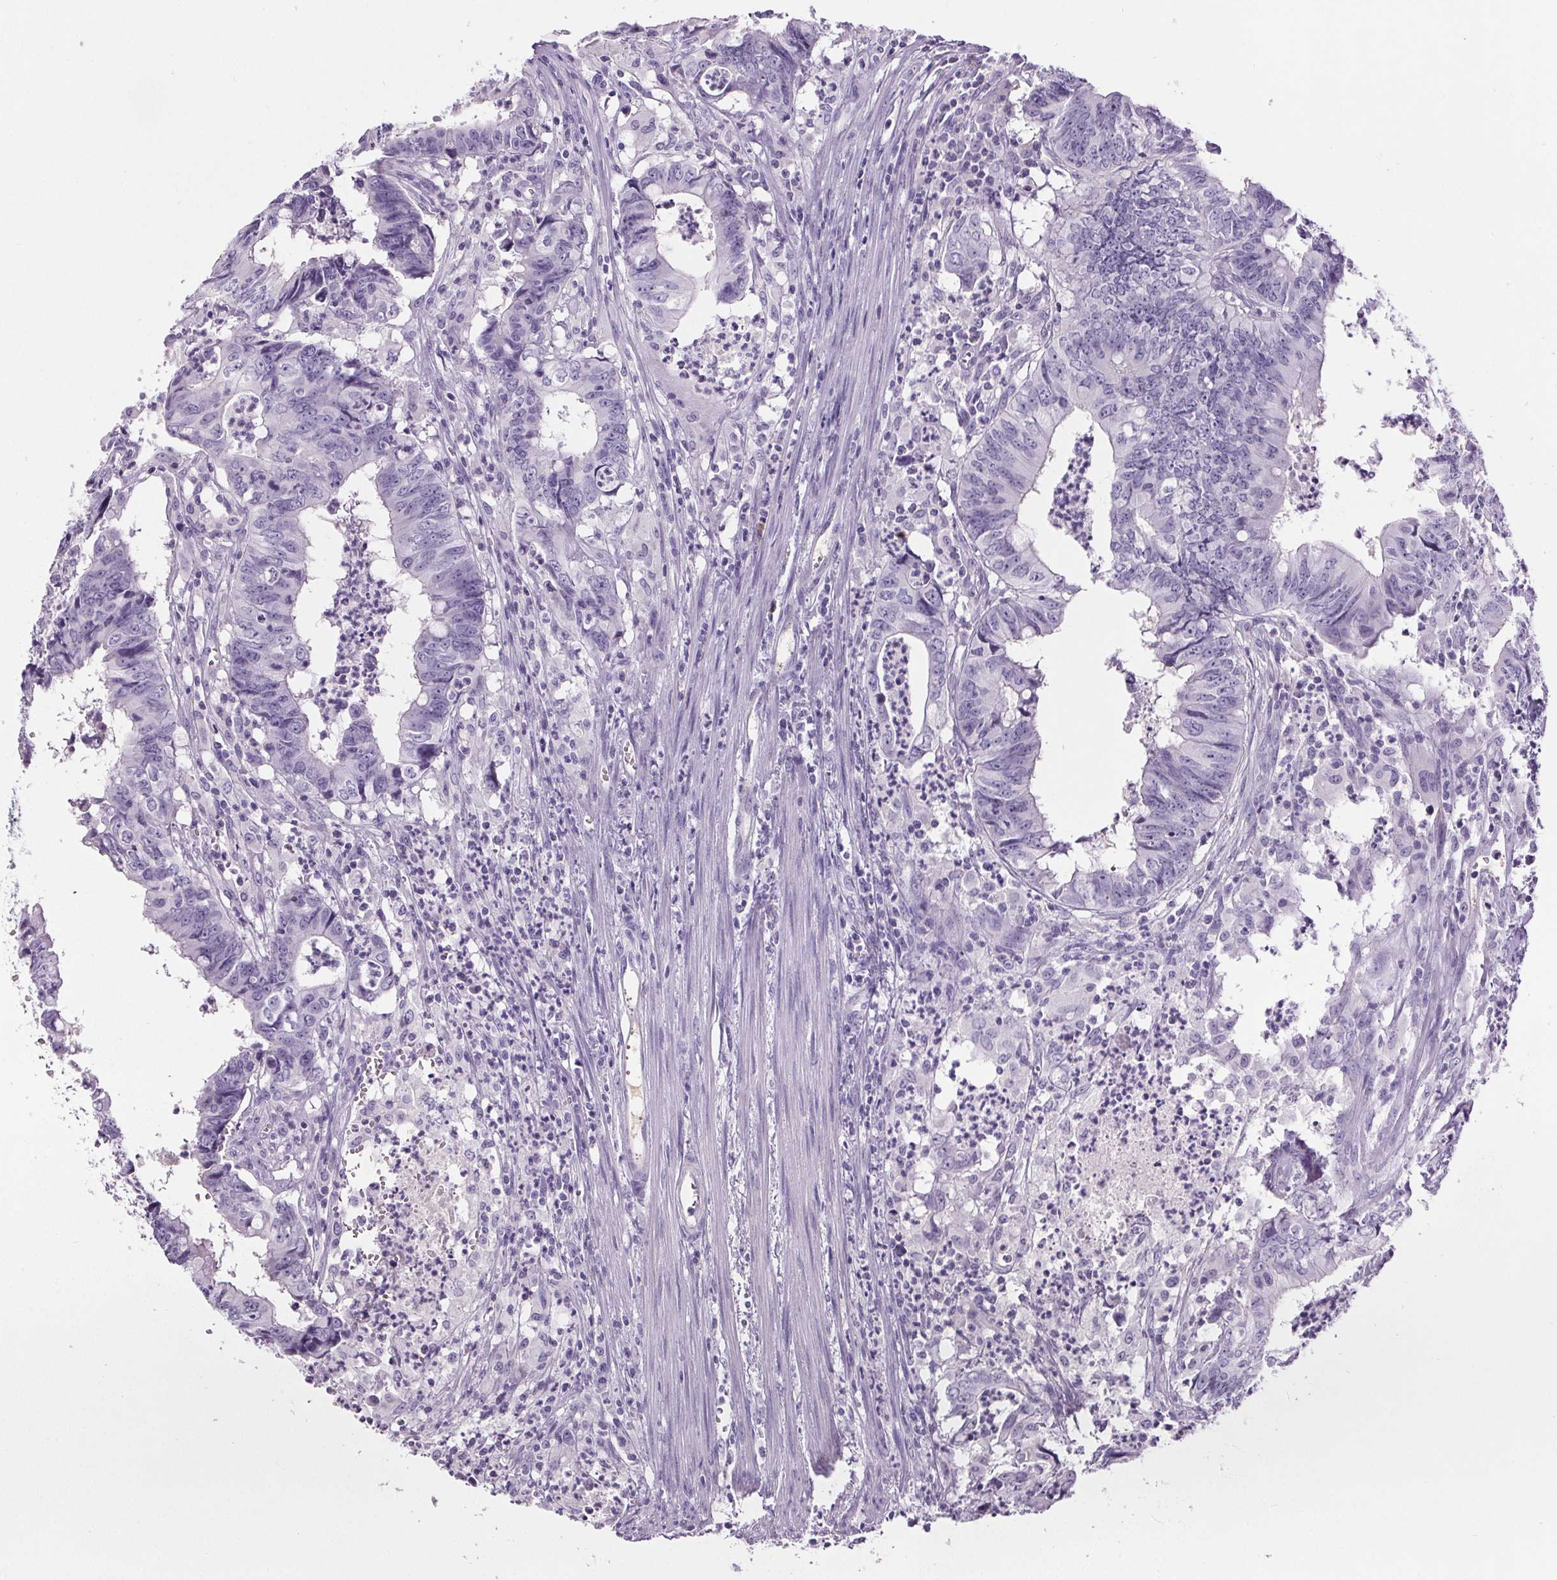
{"staining": {"intensity": "negative", "quantity": "none", "location": "none"}, "tissue": "colorectal cancer", "cell_type": "Tumor cells", "image_type": "cancer", "snomed": [{"axis": "morphology", "description": "Adenocarcinoma, NOS"}, {"axis": "topography", "description": "Colon"}], "caption": "Immunohistochemistry (IHC) photomicrograph of human colorectal adenocarcinoma stained for a protein (brown), which reveals no expression in tumor cells.", "gene": "CD5L", "patient": {"sex": "female", "age": 82}}